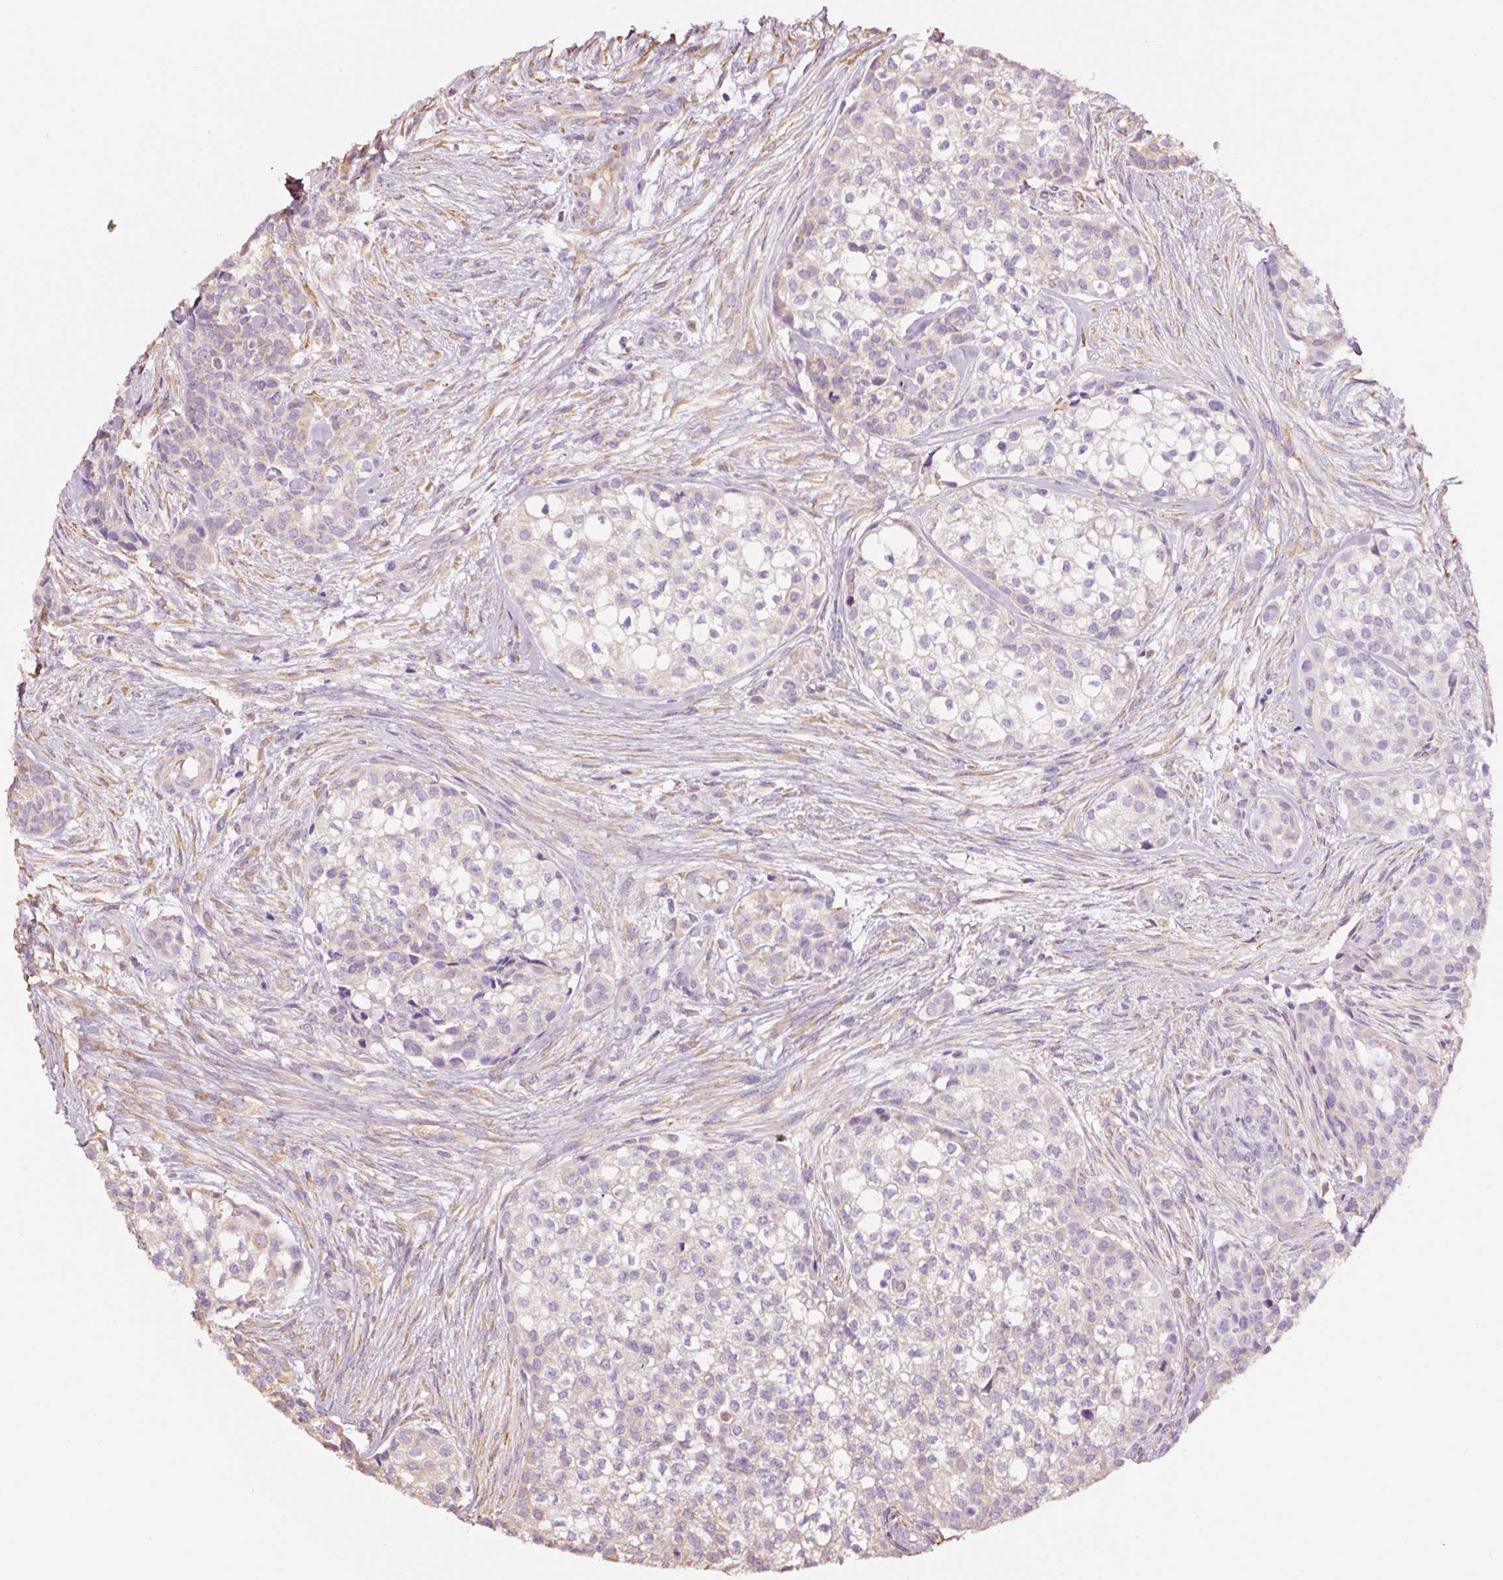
{"staining": {"intensity": "moderate", "quantity": "25%-75%", "location": "cytoplasmic/membranous"}, "tissue": "head and neck cancer", "cell_type": "Tumor cells", "image_type": "cancer", "snomed": [{"axis": "morphology", "description": "Adenocarcinoma, NOS"}, {"axis": "topography", "description": "Head-Neck"}], "caption": "The immunohistochemical stain highlights moderate cytoplasmic/membranous expression in tumor cells of head and neck cancer tissue.", "gene": "GCG", "patient": {"sex": "male", "age": 81}}